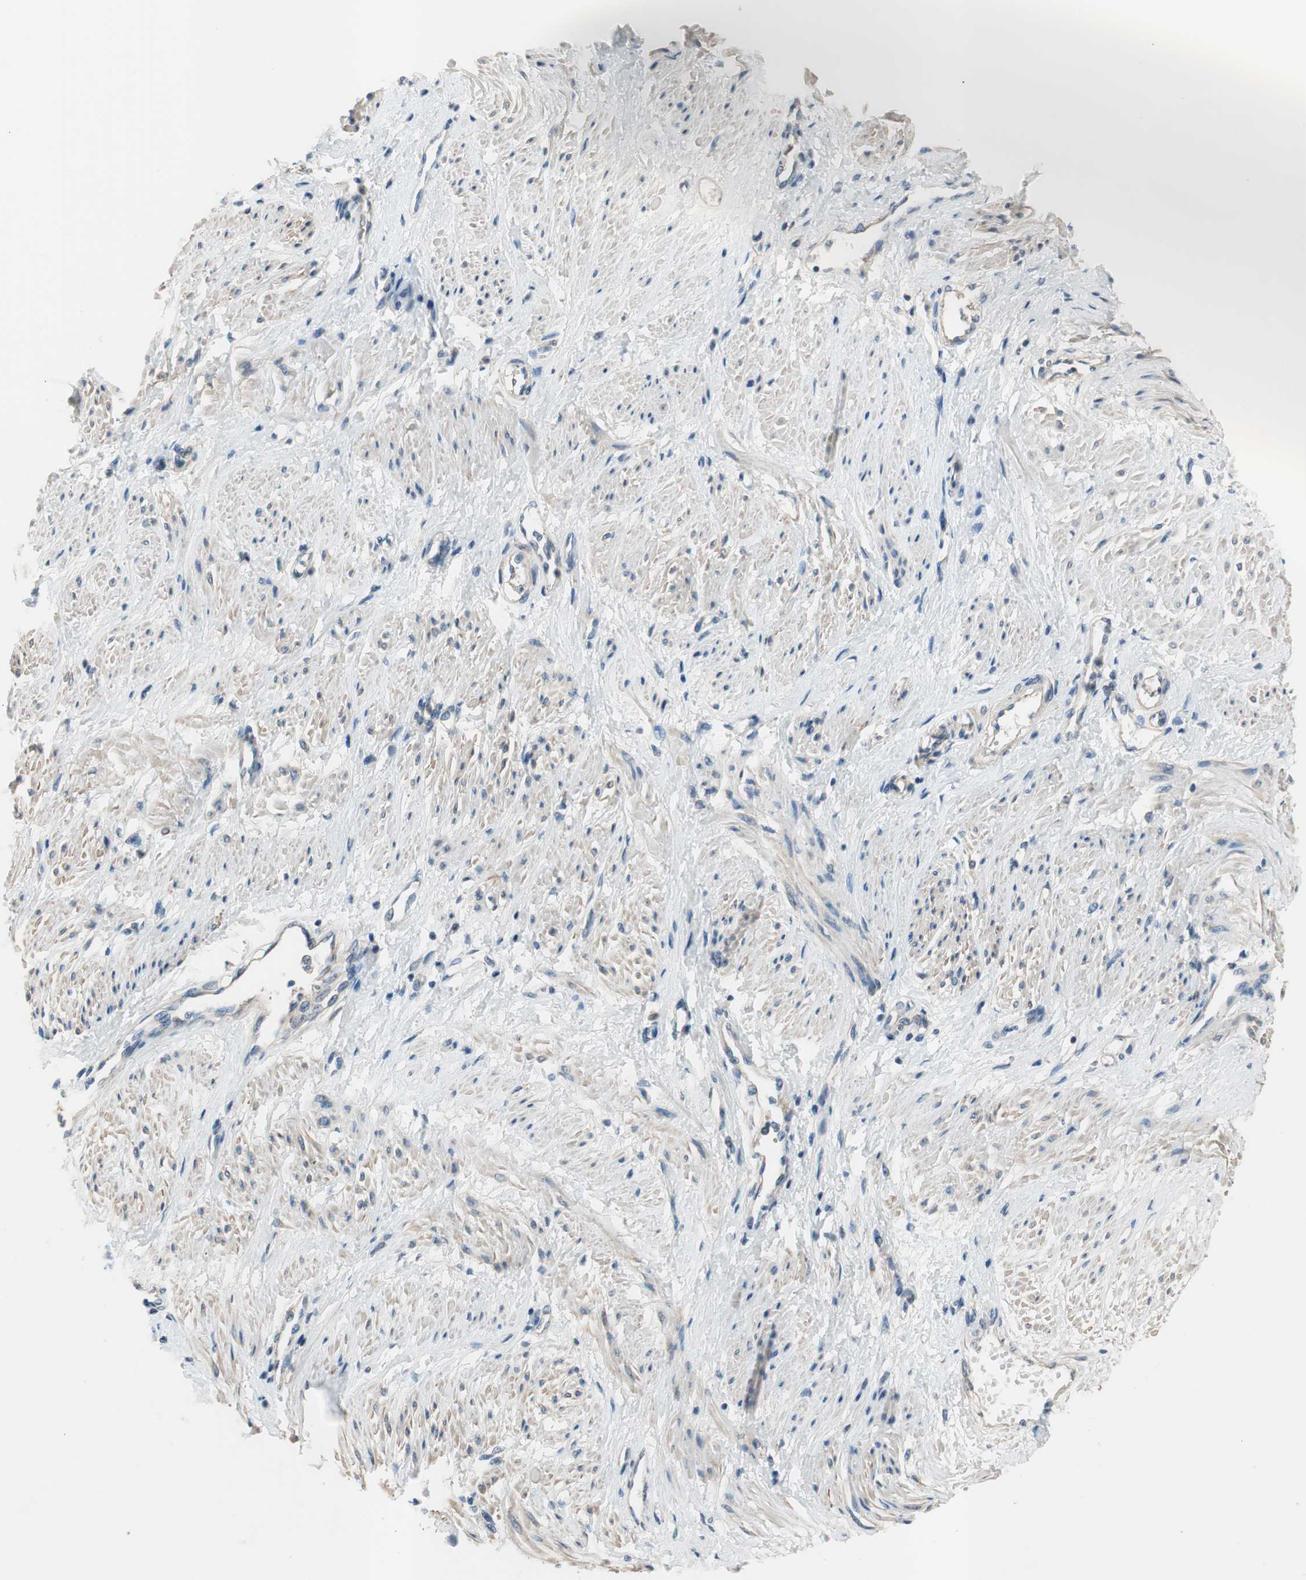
{"staining": {"intensity": "moderate", "quantity": "25%-75%", "location": "cytoplasmic/membranous"}, "tissue": "smooth muscle", "cell_type": "Smooth muscle cells", "image_type": "normal", "snomed": [{"axis": "morphology", "description": "Normal tissue, NOS"}, {"axis": "topography", "description": "Smooth muscle"}, {"axis": "topography", "description": "Uterus"}], "caption": "Smooth muscle cells demonstrate medium levels of moderate cytoplasmic/membranous expression in approximately 25%-75% of cells in normal smooth muscle. The staining was performed using DAB to visualize the protein expression in brown, while the nuclei were stained in blue with hematoxylin (Magnification: 20x).", "gene": "CALML3", "patient": {"sex": "female", "age": 39}}